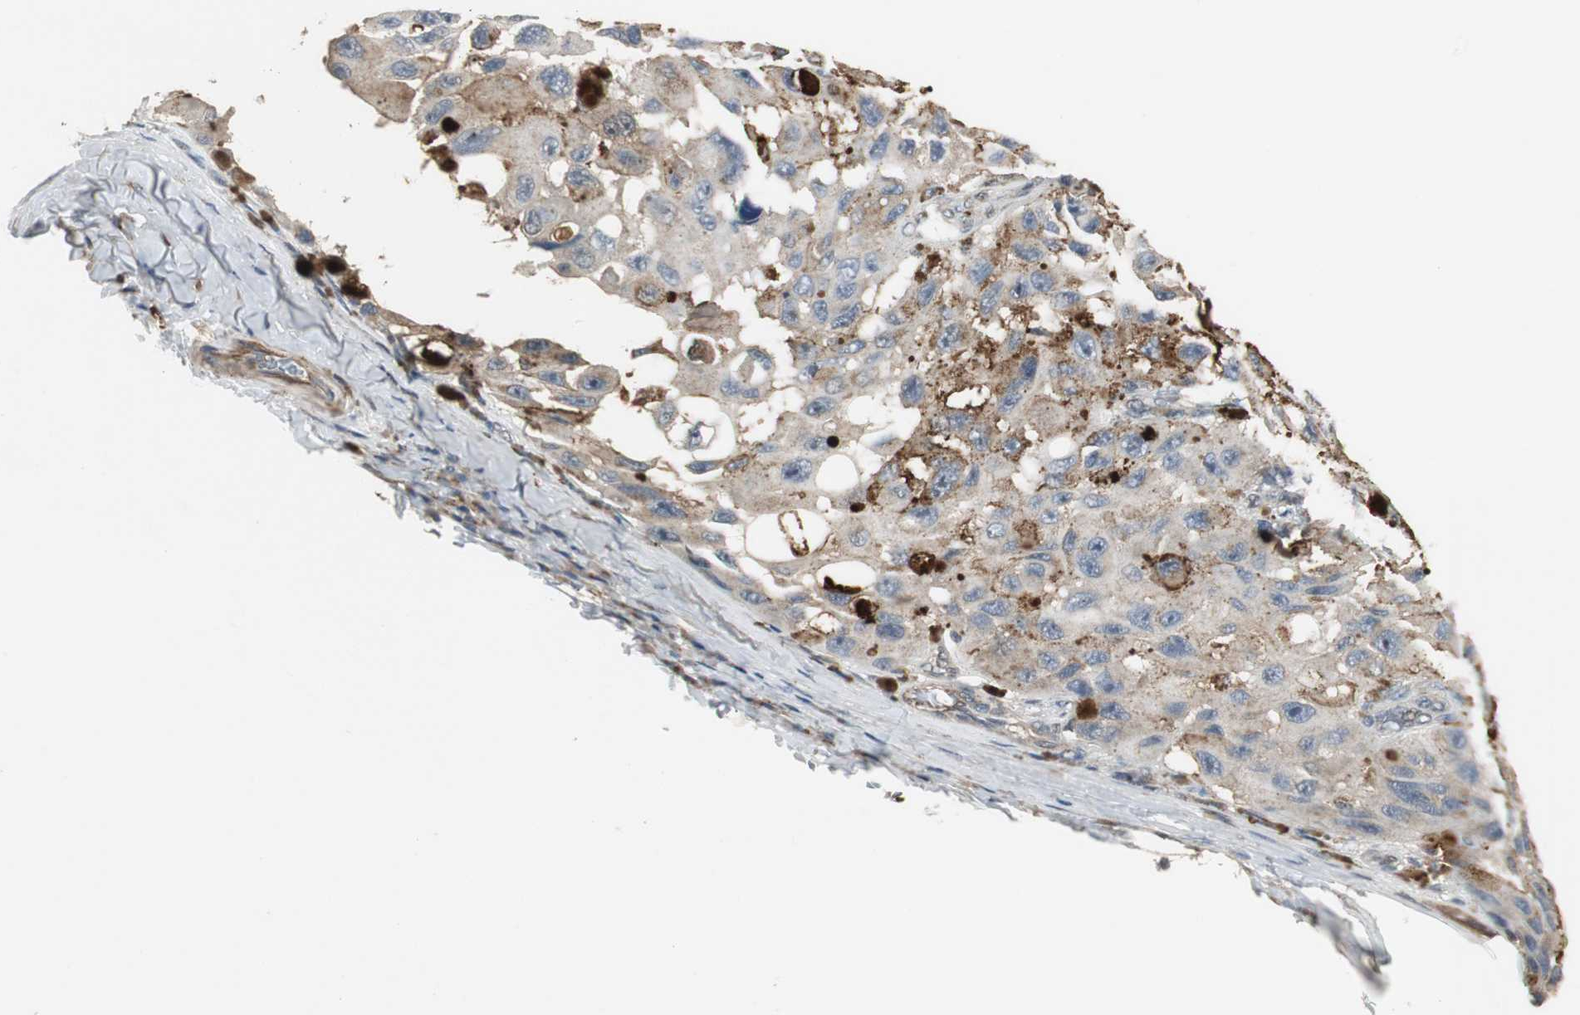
{"staining": {"intensity": "strong", "quantity": "25%-75%", "location": "cytoplasmic/membranous"}, "tissue": "melanoma", "cell_type": "Tumor cells", "image_type": "cancer", "snomed": [{"axis": "morphology", "description": "Malignant melanoma, NOS"}, {"axis": "topography", "description": "Skin"}], "caption": "Brown immunohistochemical staining in malignant melanoma shows strong cytoplasmic/membranous expression in about 25%-75% of tumor cells.", "gene": "JTB", "patient": {"sex": "female", "age": 73}}